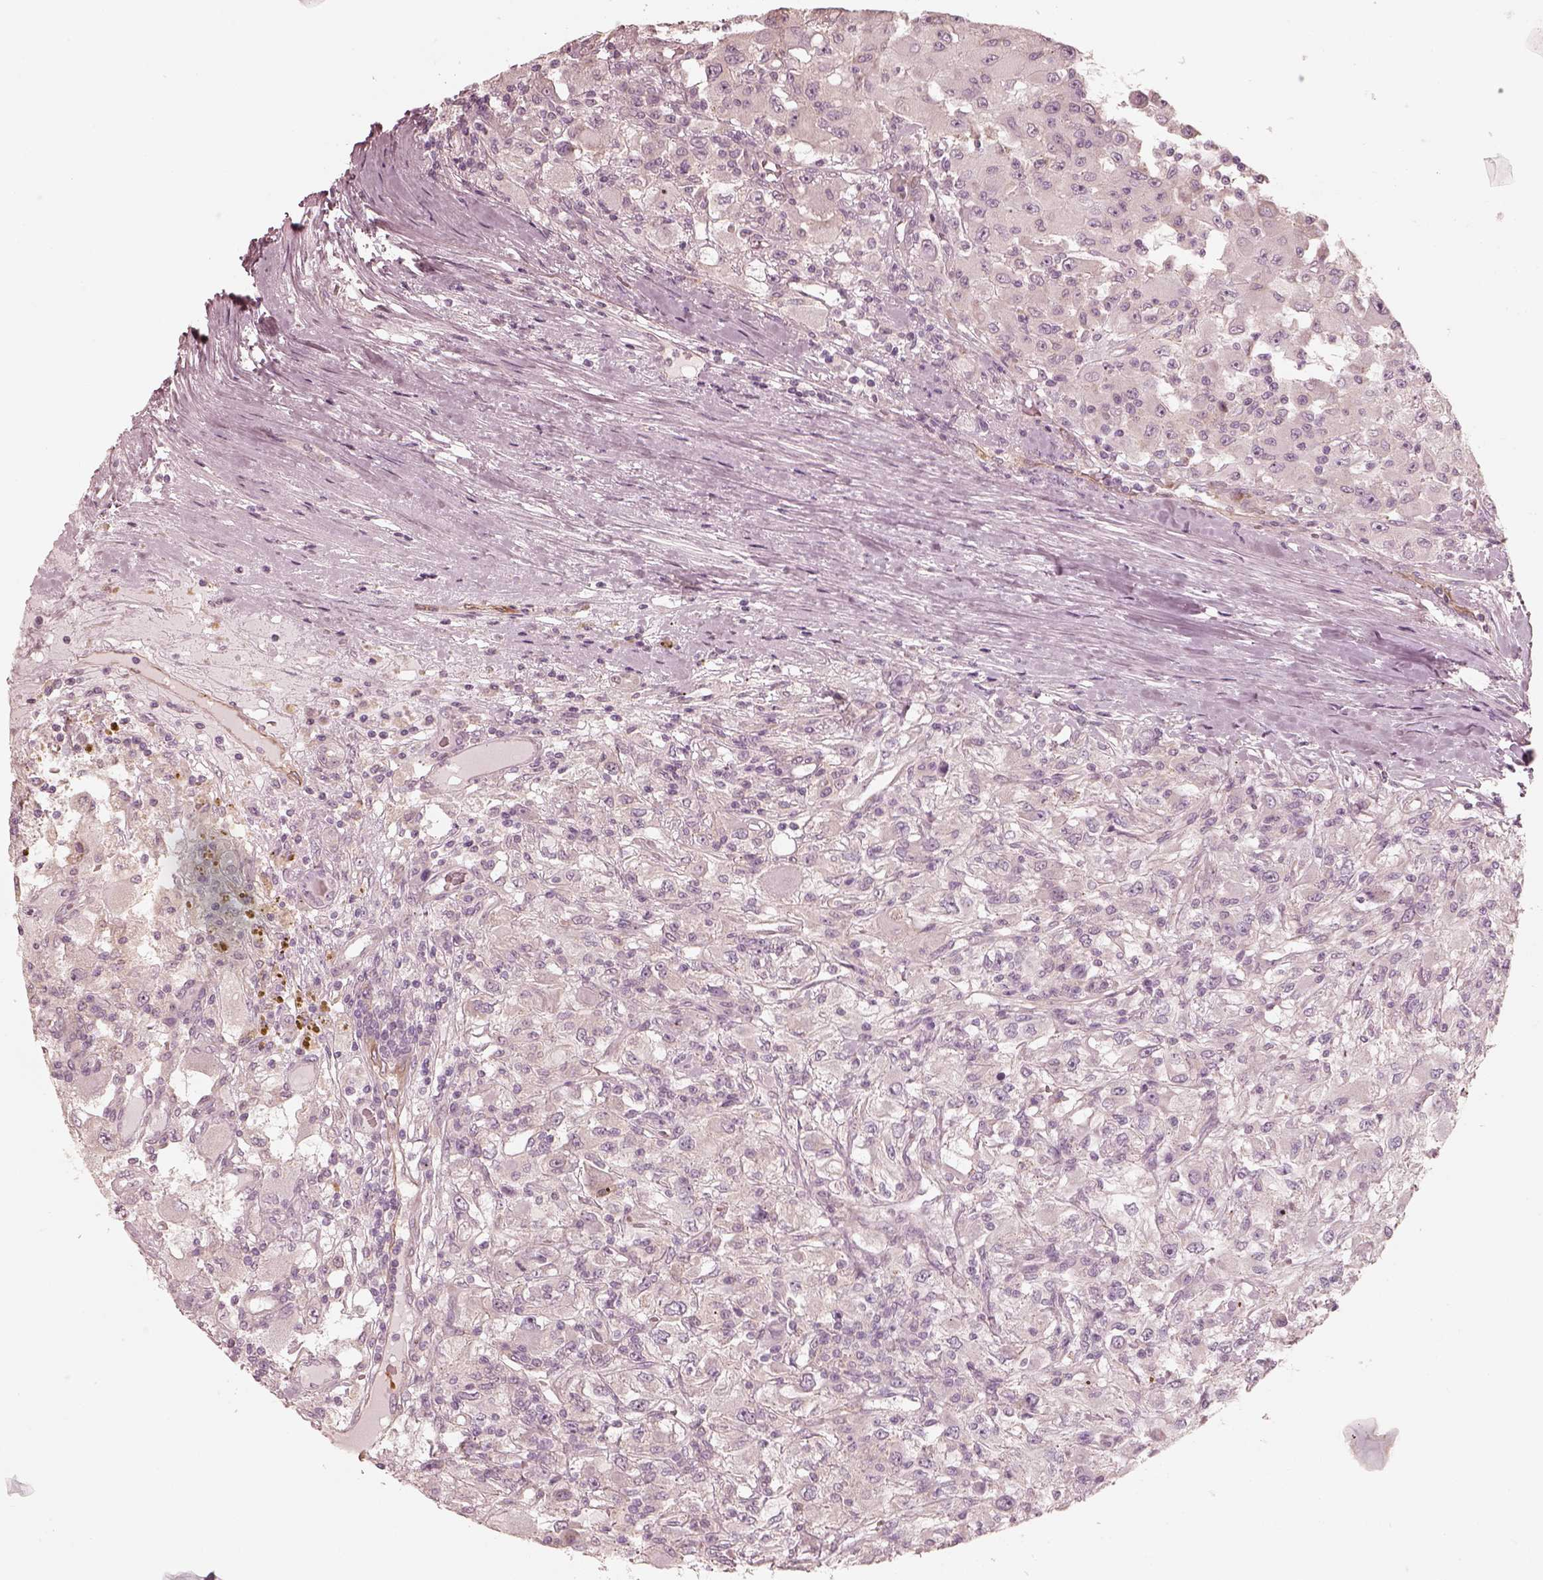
{"staining": {"intensity": "negative", "quantity": "none", "location": "none"}, "tissue": "renal cancer", "cell_type": "Tumor cells", "image_type": "cancer", "snomed": [{"axis": "morphology", "description": "Adenocarcinoma, NOS"}, {"axis": "topography", "description": "Kidney"}], "caption": "Immunohistochemical staining of renal cancer (adenocarcinoma) shows no significant staining in tumor cells.", "gene": "RAB3C", "patient": {"sex": "female", "age": 67}}